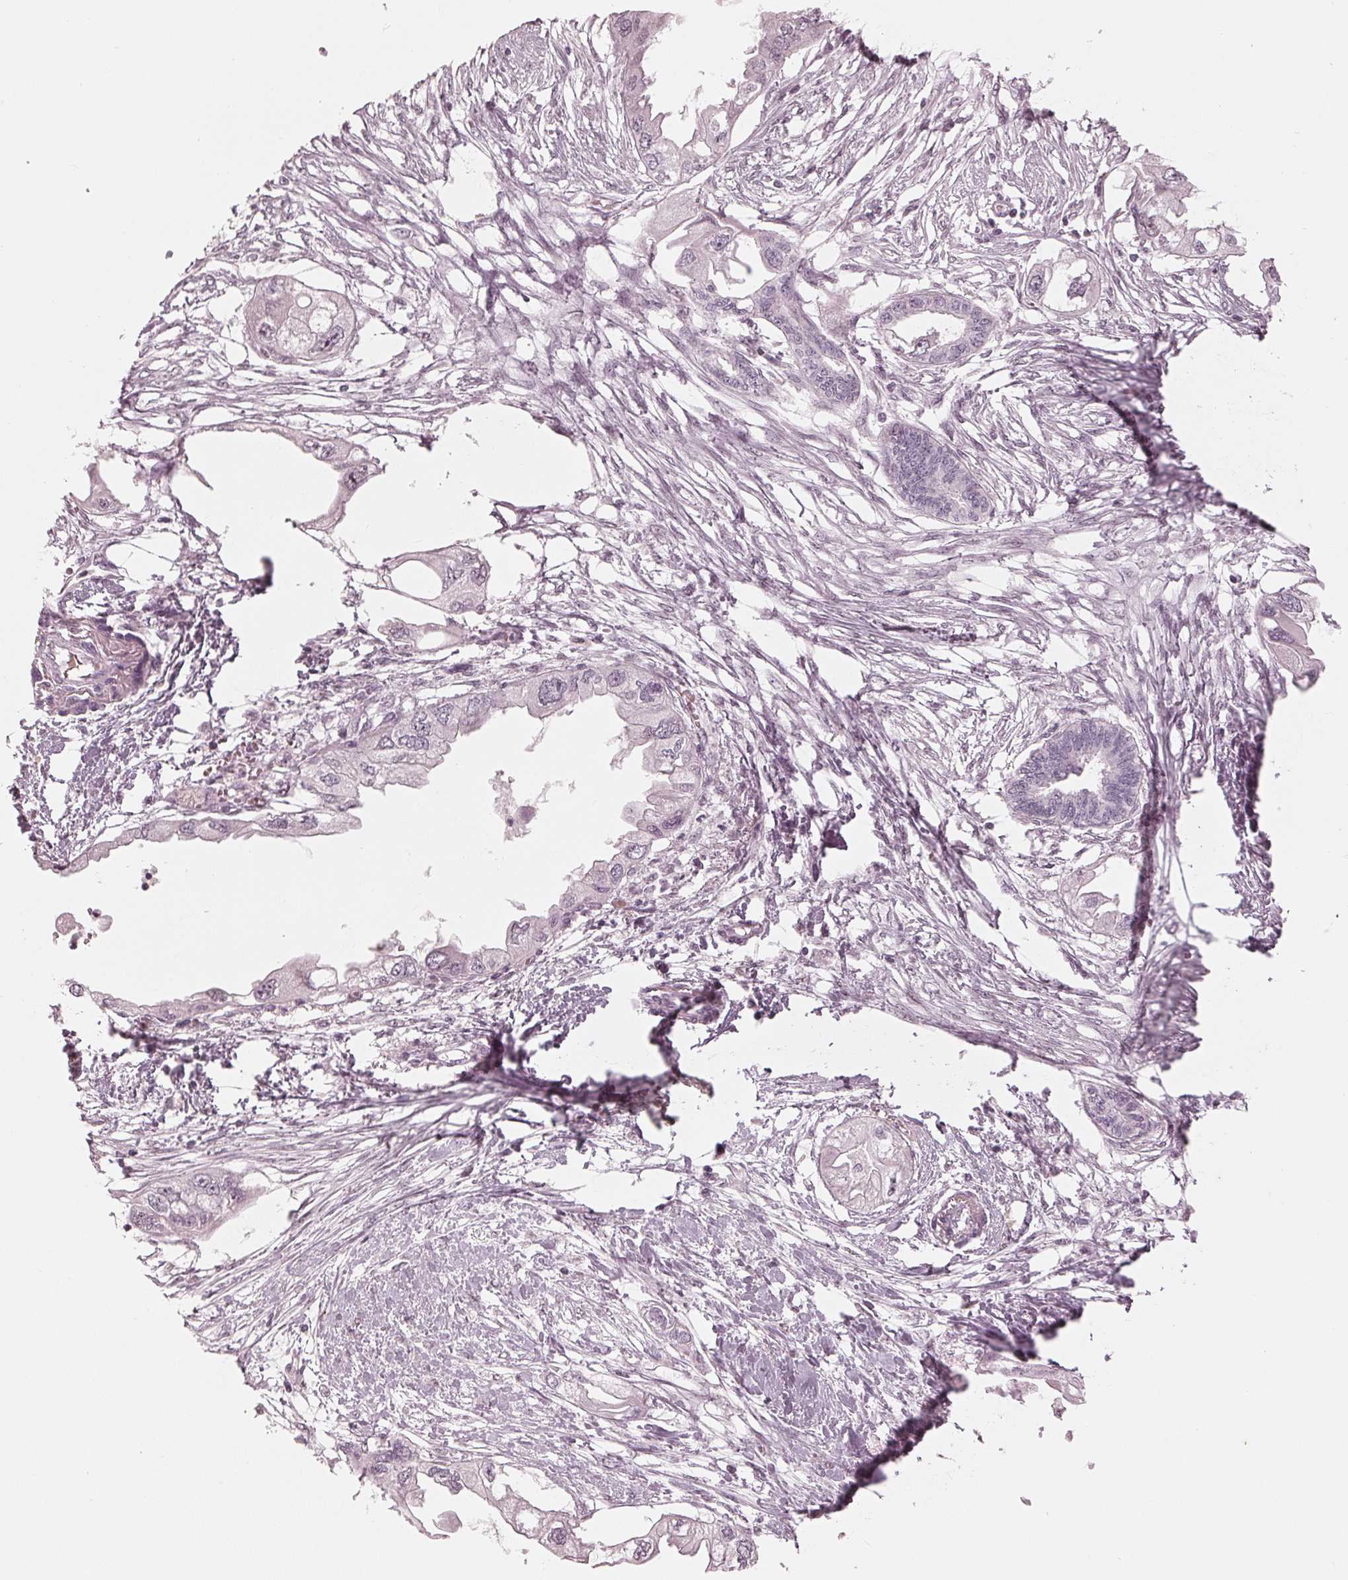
{"staining": {"intensity": "negative", "quantity": "none", "location": "none"}, "tissue": "endometrial cancer", "cell_type": "Tumor cells", "image_type": "cancer", "snomed": [{"axis": "morphology", "description": "Adenocarcinoma, NOS"}, {"axis": "morphology", "description": "Adenocarcinoma, metastatic, NOS"}, {"axis": "topography", "description": "Adipose tissue"}, {"axis": "topography", "description": "Endometrium"}], "caption": "Immunohistochemistry (IHC) of human endometrial cancer reveals no staining in tumor cells.", "gene": "DNMT3L", "patient": {"sex": "female", "age": 67}}